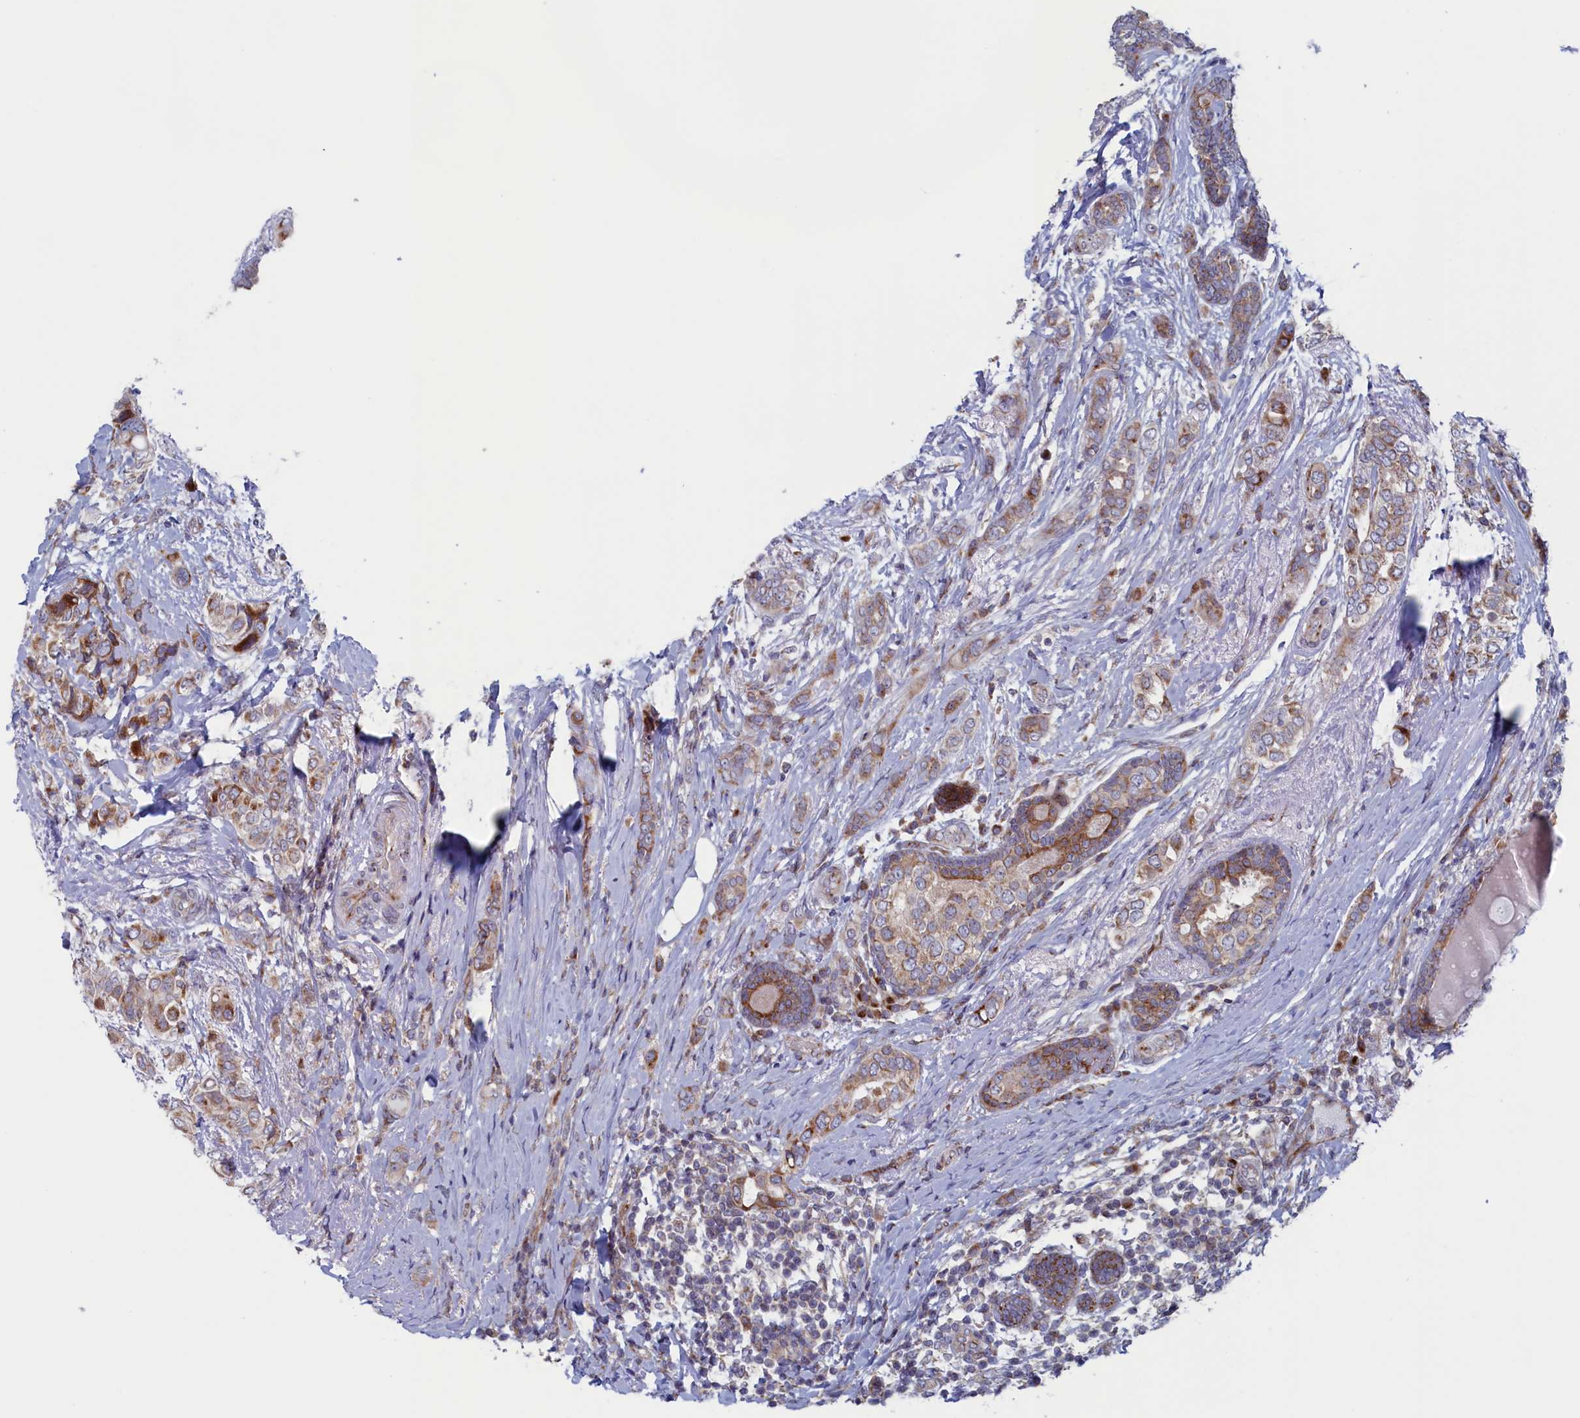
{"staining": {"intensity": "moderate", "quantity": "<25%", "location": "cytoplasmic/membranous"}, "tissue": "breast cancer", "cell_type": "Tumor cells", "image_type": "cancer", "snomed": [{"axis": "morphology", "description": "Lobular carcinoma"}, {"axis": "topography", "description": "Breast"}], "caption": "Breast cancer (lobular carcinoma) stained for a protein (brown) displays moderate cytoplasmic/membranous positive expression in approximately <25% of tumor cells.", "gene": "MTFMT", "patient": {"sex": "female", "age": 51}}